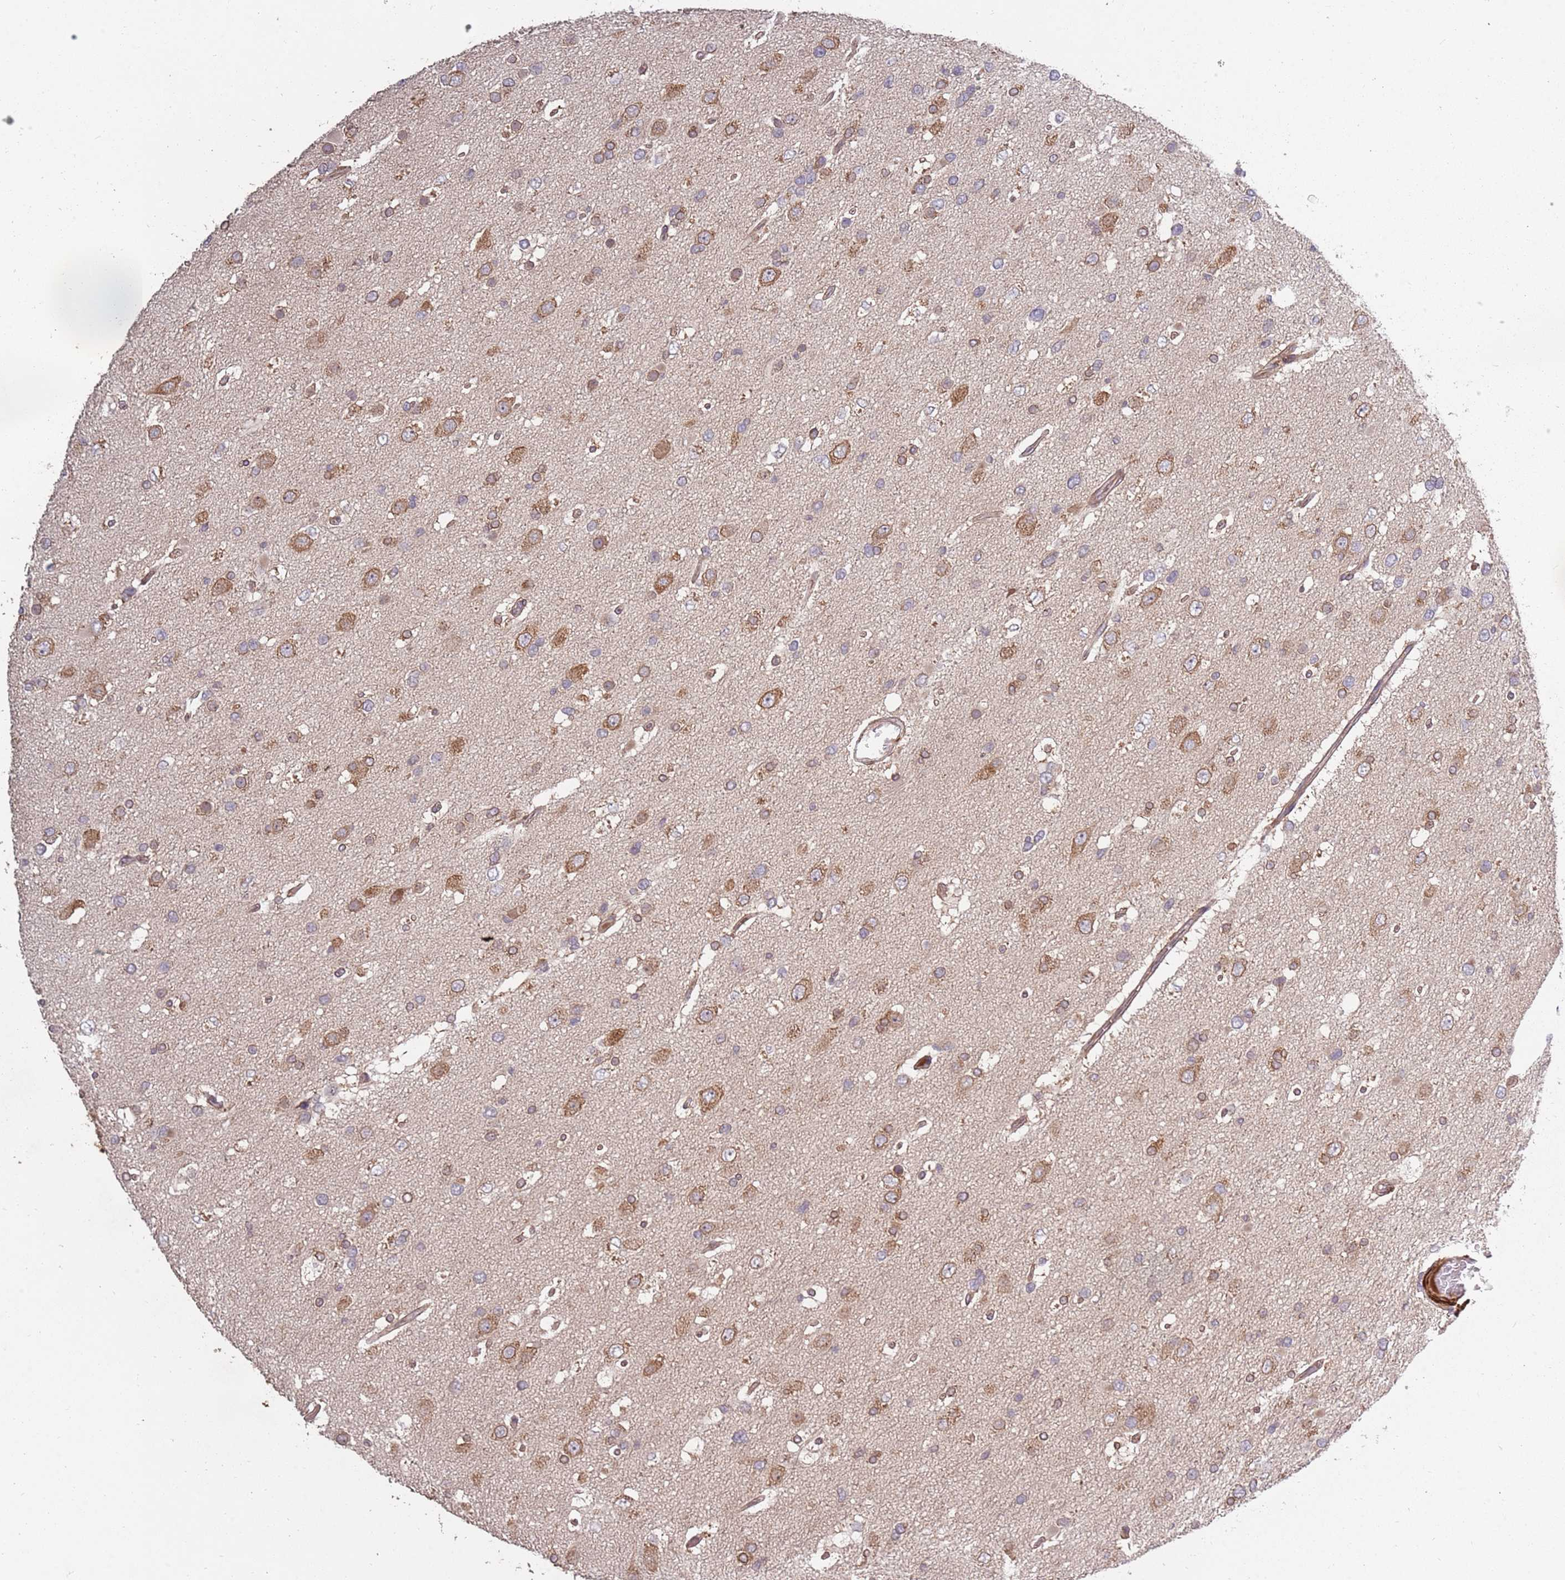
{"staining": {"intensity": "moderate", "quantity": ">75%", "location": "cytoplasmic/membranous"}, "tissue": "glioma", "cell_type": "Tumor cells", "image_type": "cancer", "snomed": [{"axis": "morphology", "description": "Glioma, malignant, High grade"}, {"axis": "topography", "description": "Brain"}], "caption": "Protein staining of malignant glioma (high-grade) tissue reveals moderate cytoplasmic/membranous staining in about >75% of tumor cells. Using DAB (brown) and hematoxylin (blue) stains, captured at high magnification using brightfield microscopy.", "gene": "PLD6", "patient": {"sex": "male", "age": 53}}